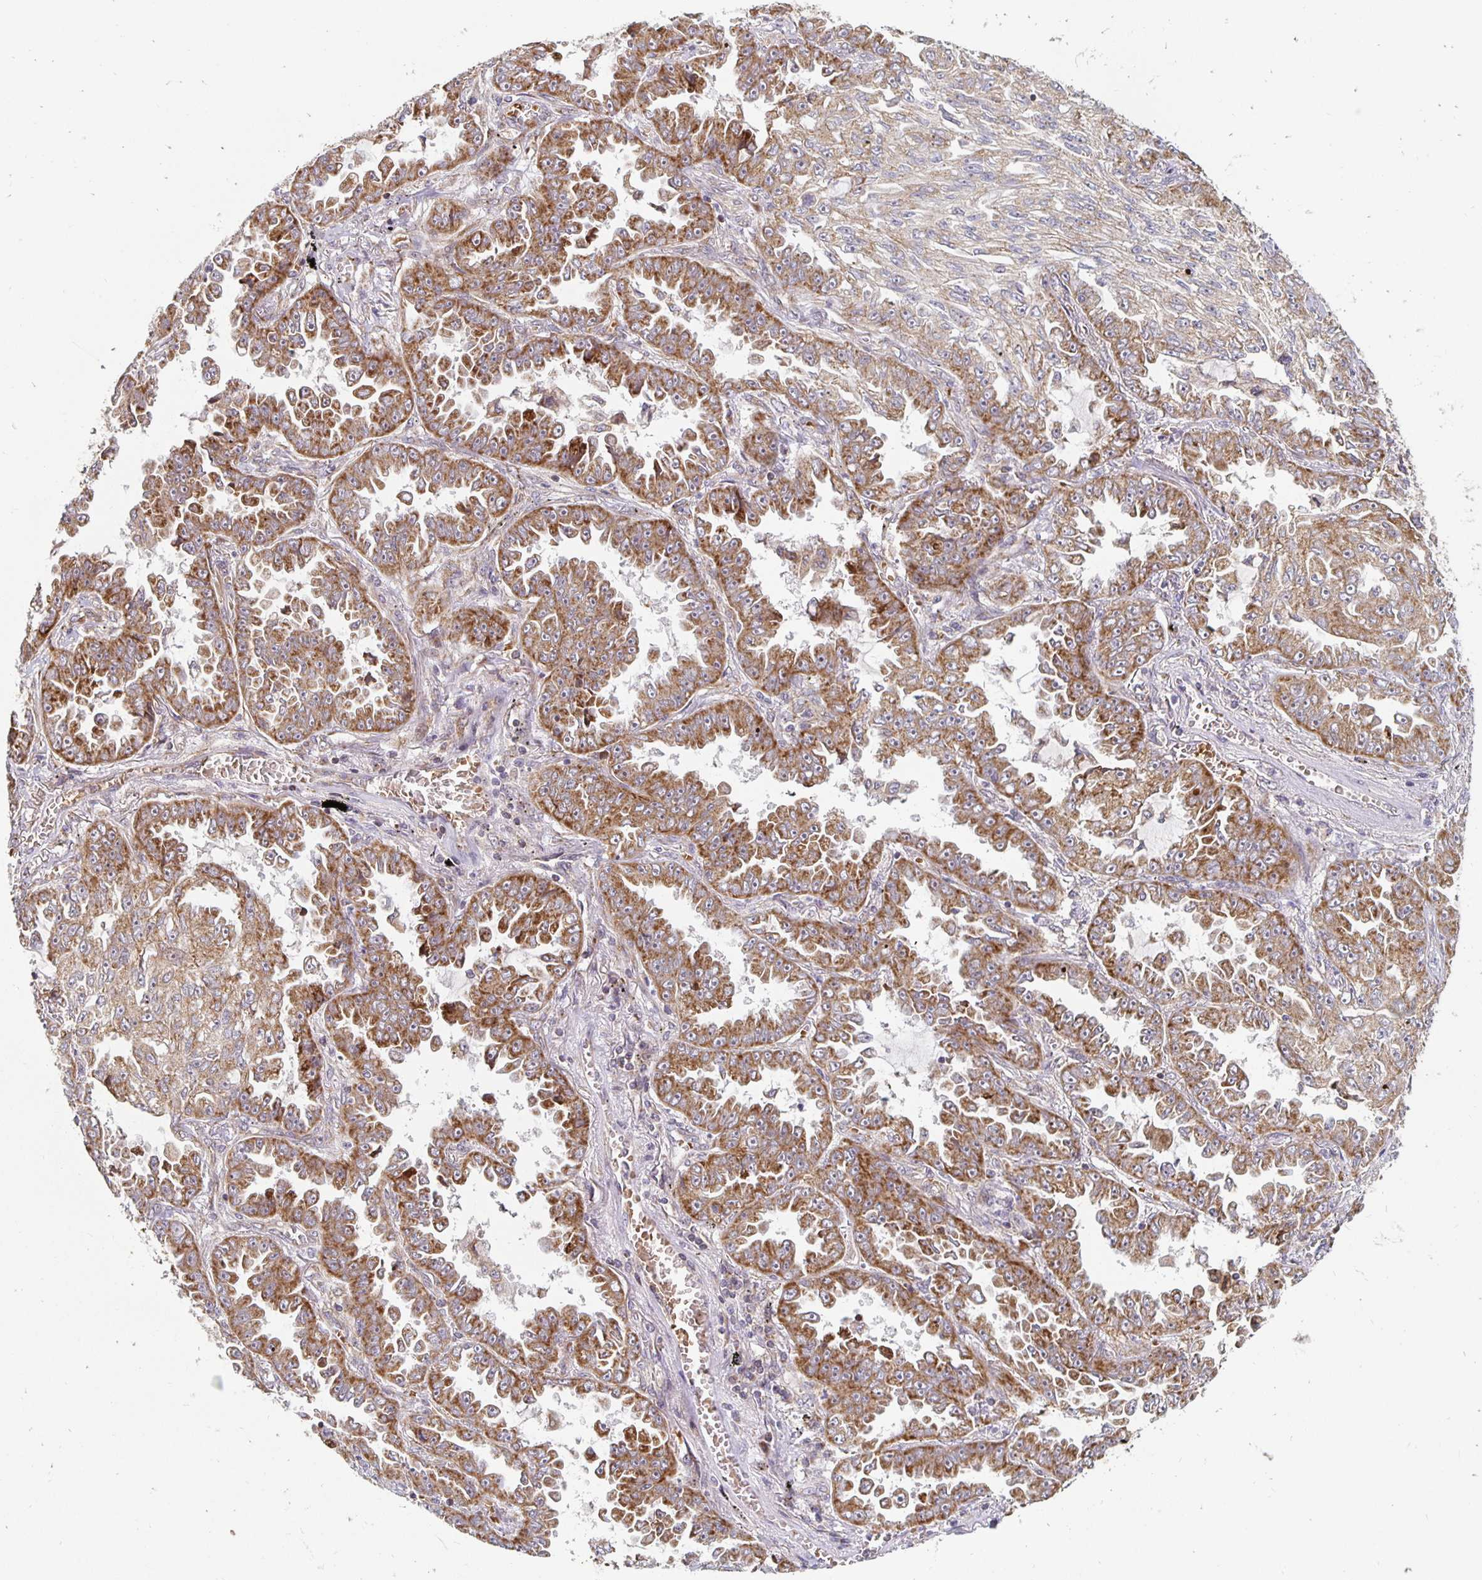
{"staining": {"intensity": "moderate", "quantity": ">75%", "location": "cytoplasmic/membranous"}, "tissue": "lung cancer", "cell_type": "Tumor cells", "image_type": "cancer", "snomed": [{"axis": "morphology", "description": "Adenocarcinoma, NOS"}, {"axis": "topography", "description": "Lung"}], "caption": "Immunohistochemistry micrograph of lung cancer (adenocarcinoma) stained for a protein (brown), which exhibits medium levels of moderate cytoplasmic/membranous expression in approximately >75% of tumor cells.", "gene": "MRPL28", "patient": {"sex": "female", "age": 52}}